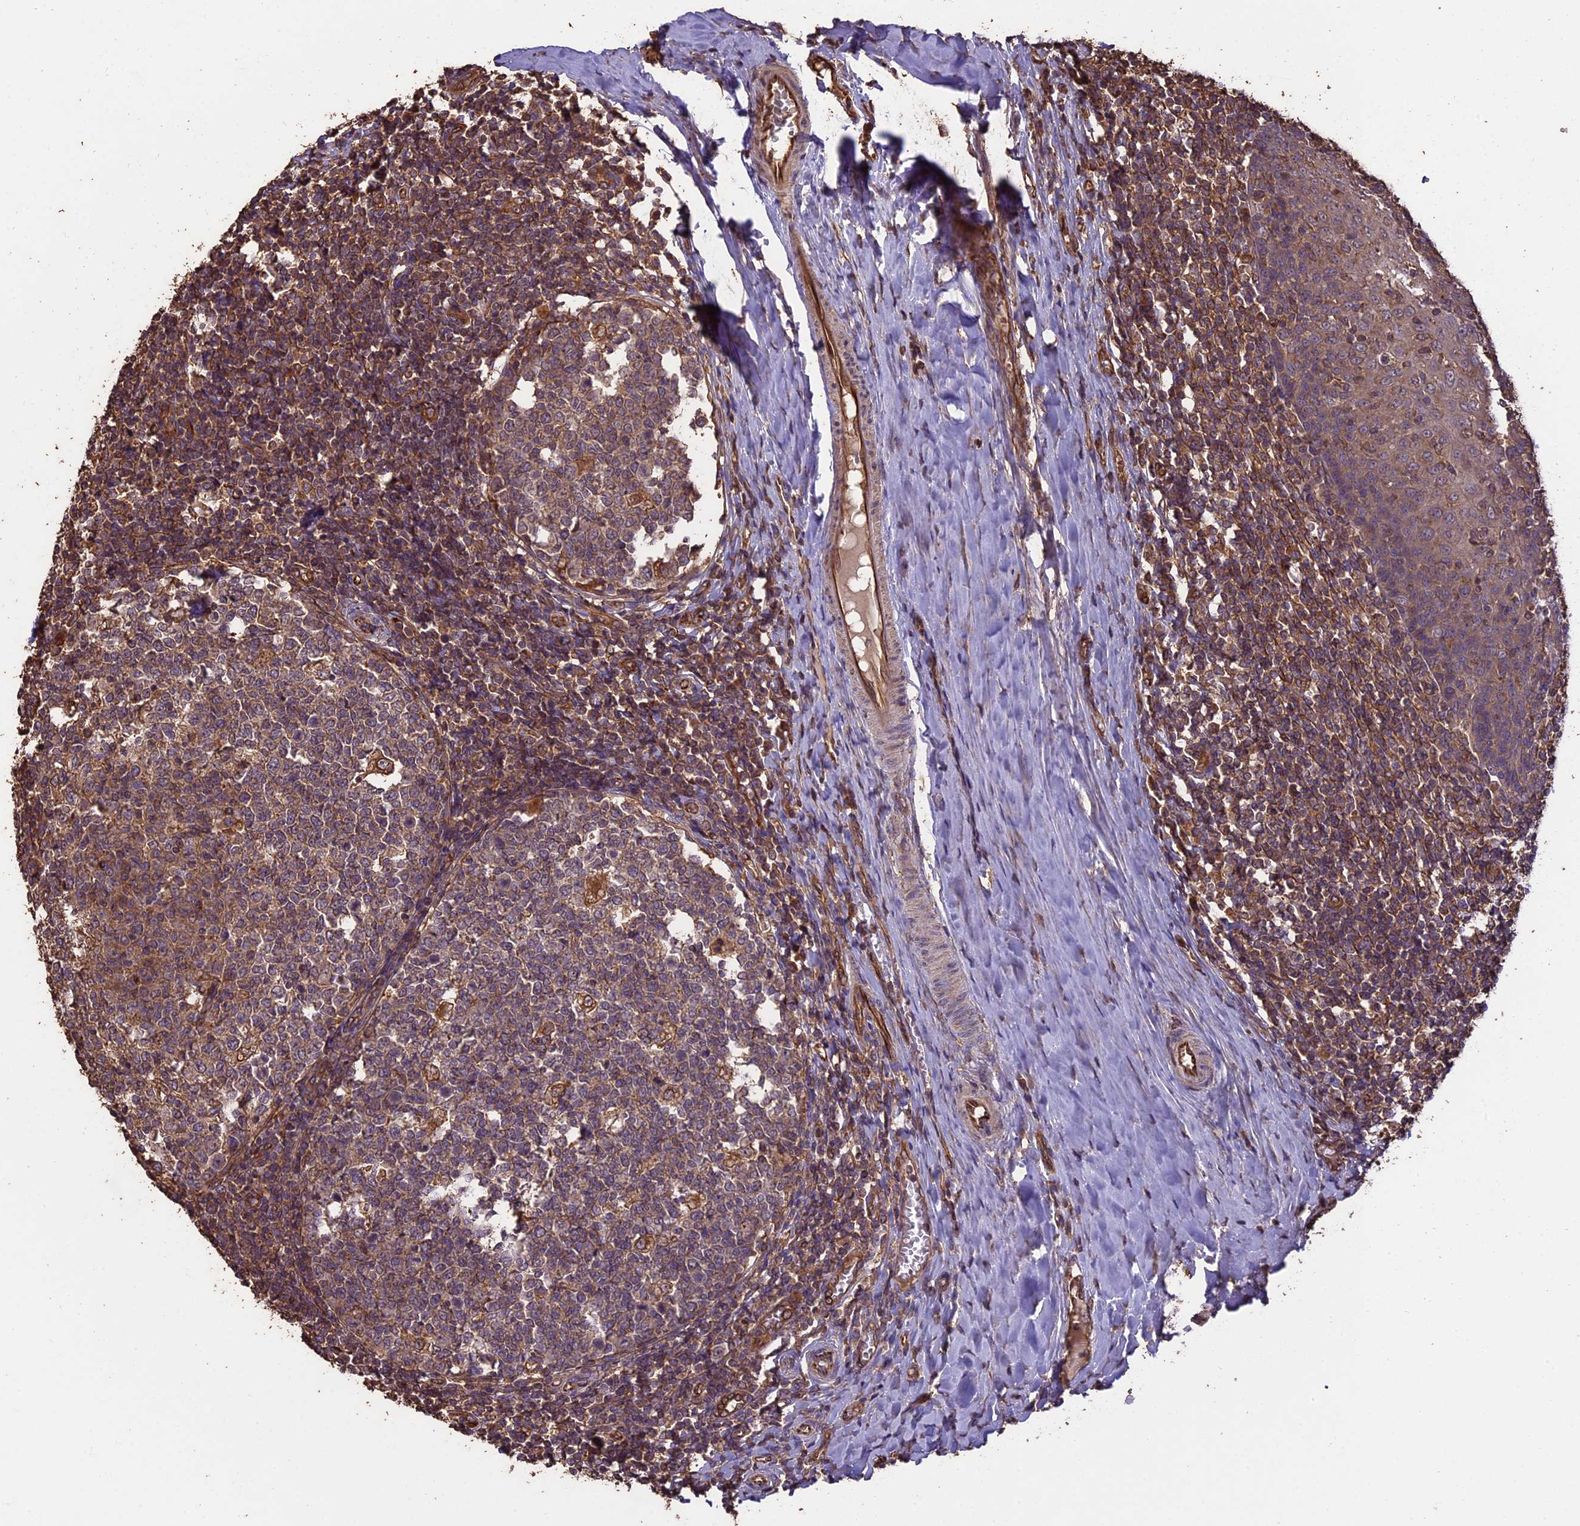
{"staining": {"intensity": "weak", "quantity": "25%-75%", "location": "cytoplasmic/membranous"}, "tissue": "tonsil", "cell_type": "Germinal center cells", "image_type": "normal", "snomed": [{"axis": "morphology", "description": "Normal tissue, NOS"}, {"axis": "topography", "description": "Tonsil"}], "caption": "The histopathology image shows a brown stain indicating the presence of a protein in the cytoplasmic/membranous of germinal center cells in tonsil. Ihc stains the protein in brown and the nuclei are stained blue.", "gene": "TTLL10", "patient": {"sex": "female", "age": 19}}